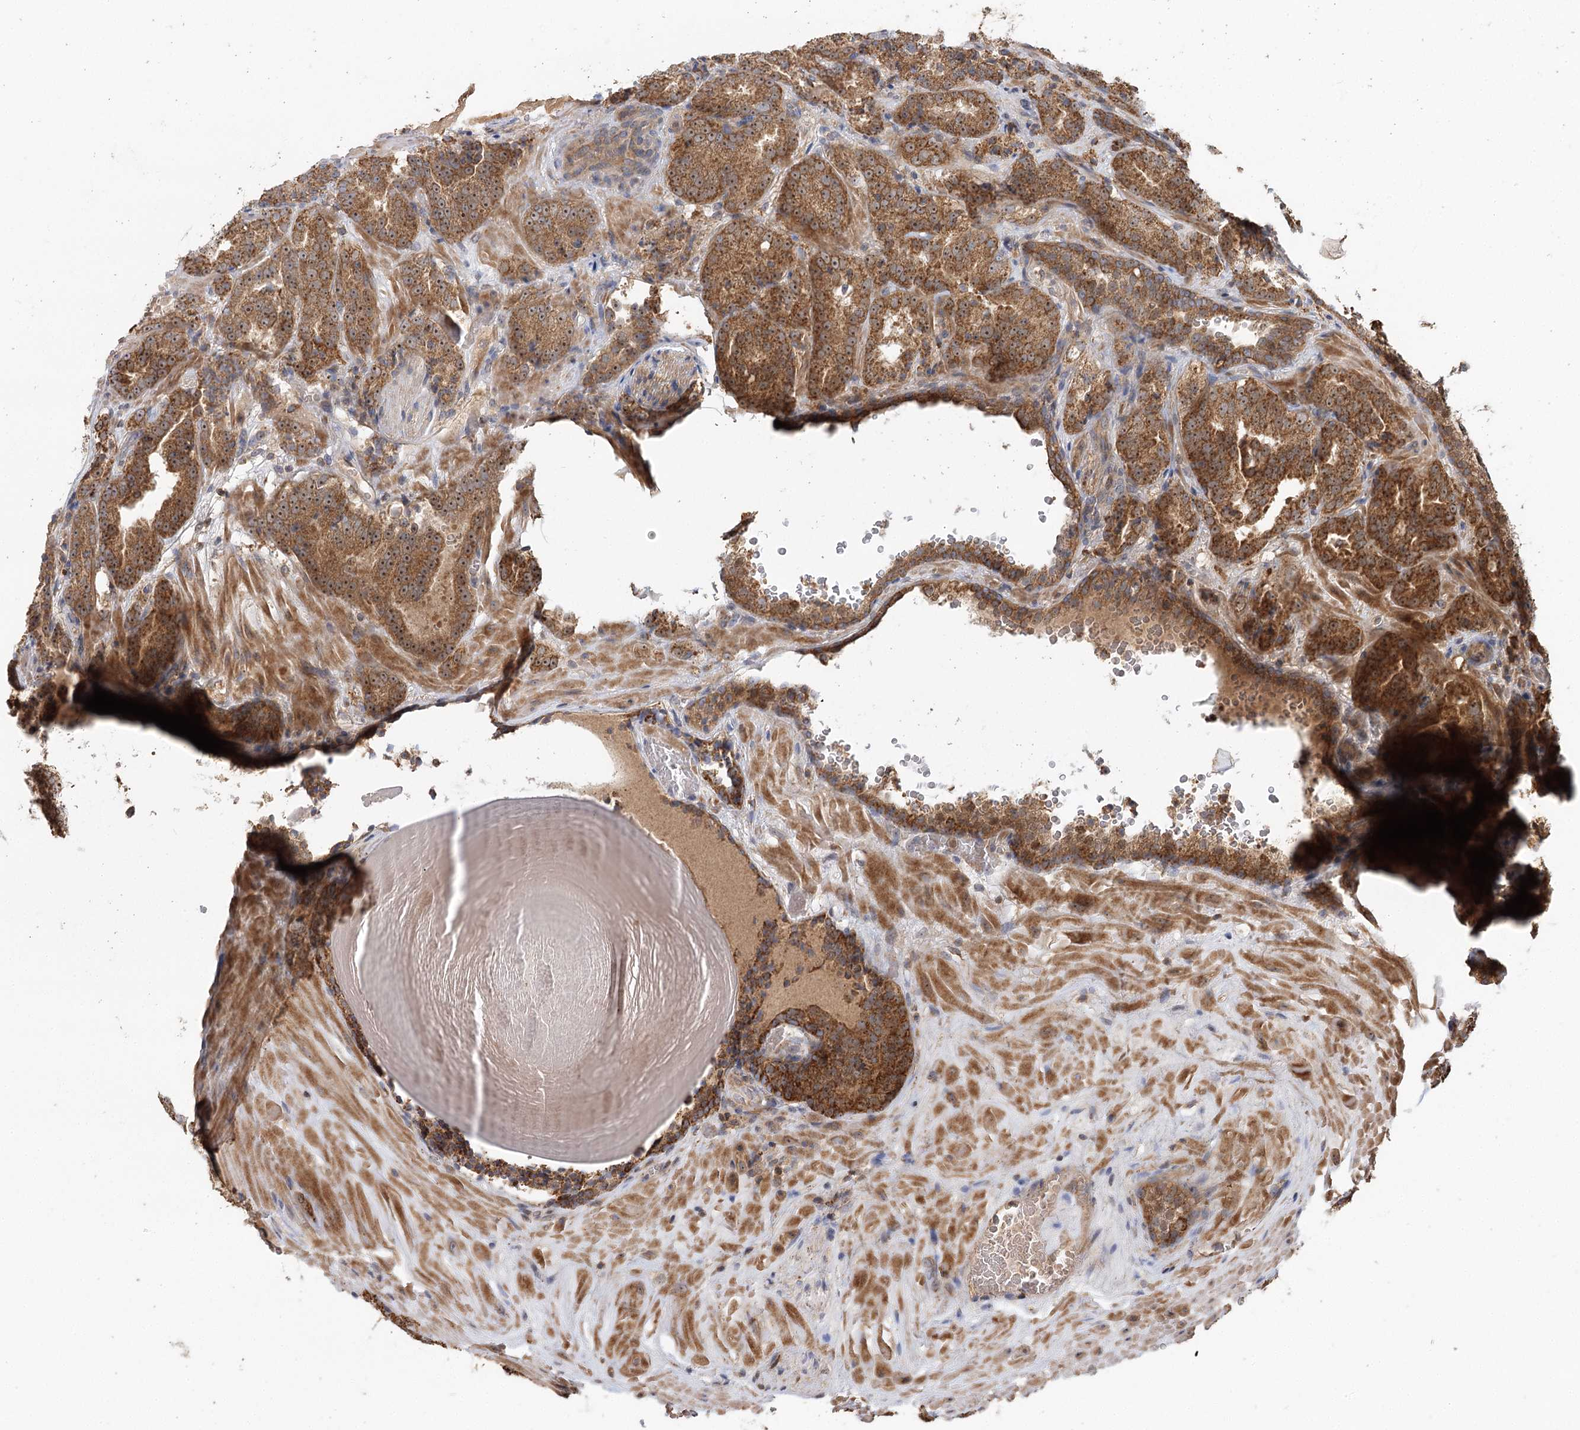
{"staining": {"intensity": "moderate", "quantity": ">75%", "location": "cytoplasmic/membranous,nuclear"}, "tissue": "prostate cancer", "cell_type": "Tumor cells", "image_type": "cancer", "snomed": [{"axis": "morphology", "description": "Adenocarcinoma, Low grade"}, {"axis": "topography", "description": "Prostate"}], "caption": "This image demonstrates immunohistochemistry staining of human prostate cancer, with medium moderate cytoplasmic/membranous and nuclear staining in approximately >75% of tumor cells.", "gene": "RAPGEF6", "patient": {"sex": "male", "age": 69}}